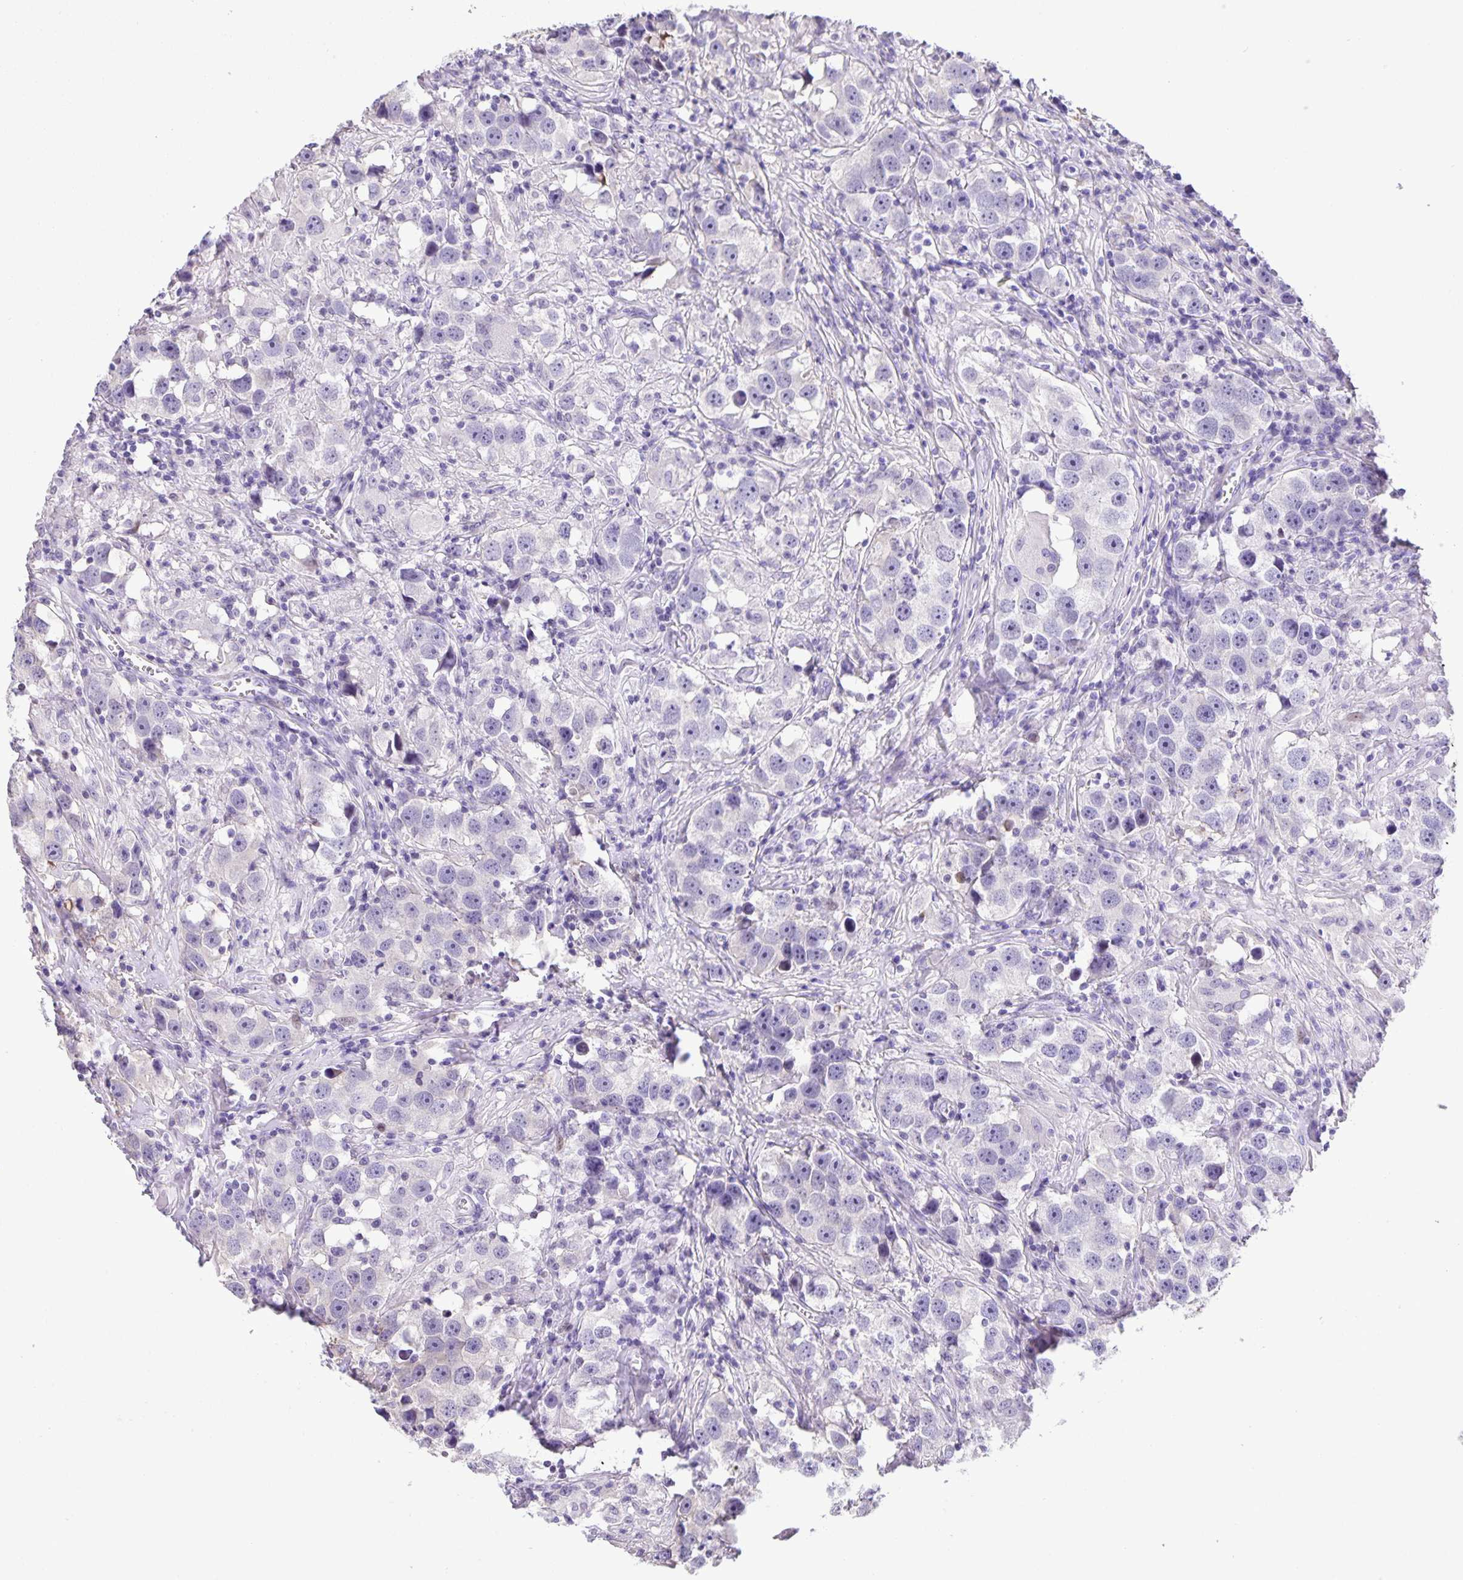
{"staining": {"intensity": "negative", "quantity": "none", "location": "none"}, "tissue": "testis cancer", "cell_type": "Tumor cells", "image_type": "cancer", "snomed": [{"axis": "morphology", "description": "Seminoma, NOS"}, {"axis": "topography", "description": "Testis"}], "caption": "Image shows no protein expression in tumor cells of testis seminoma tissue.", "gene": "ONECUT2", "patient": {"sex": "male", "age": 49}}